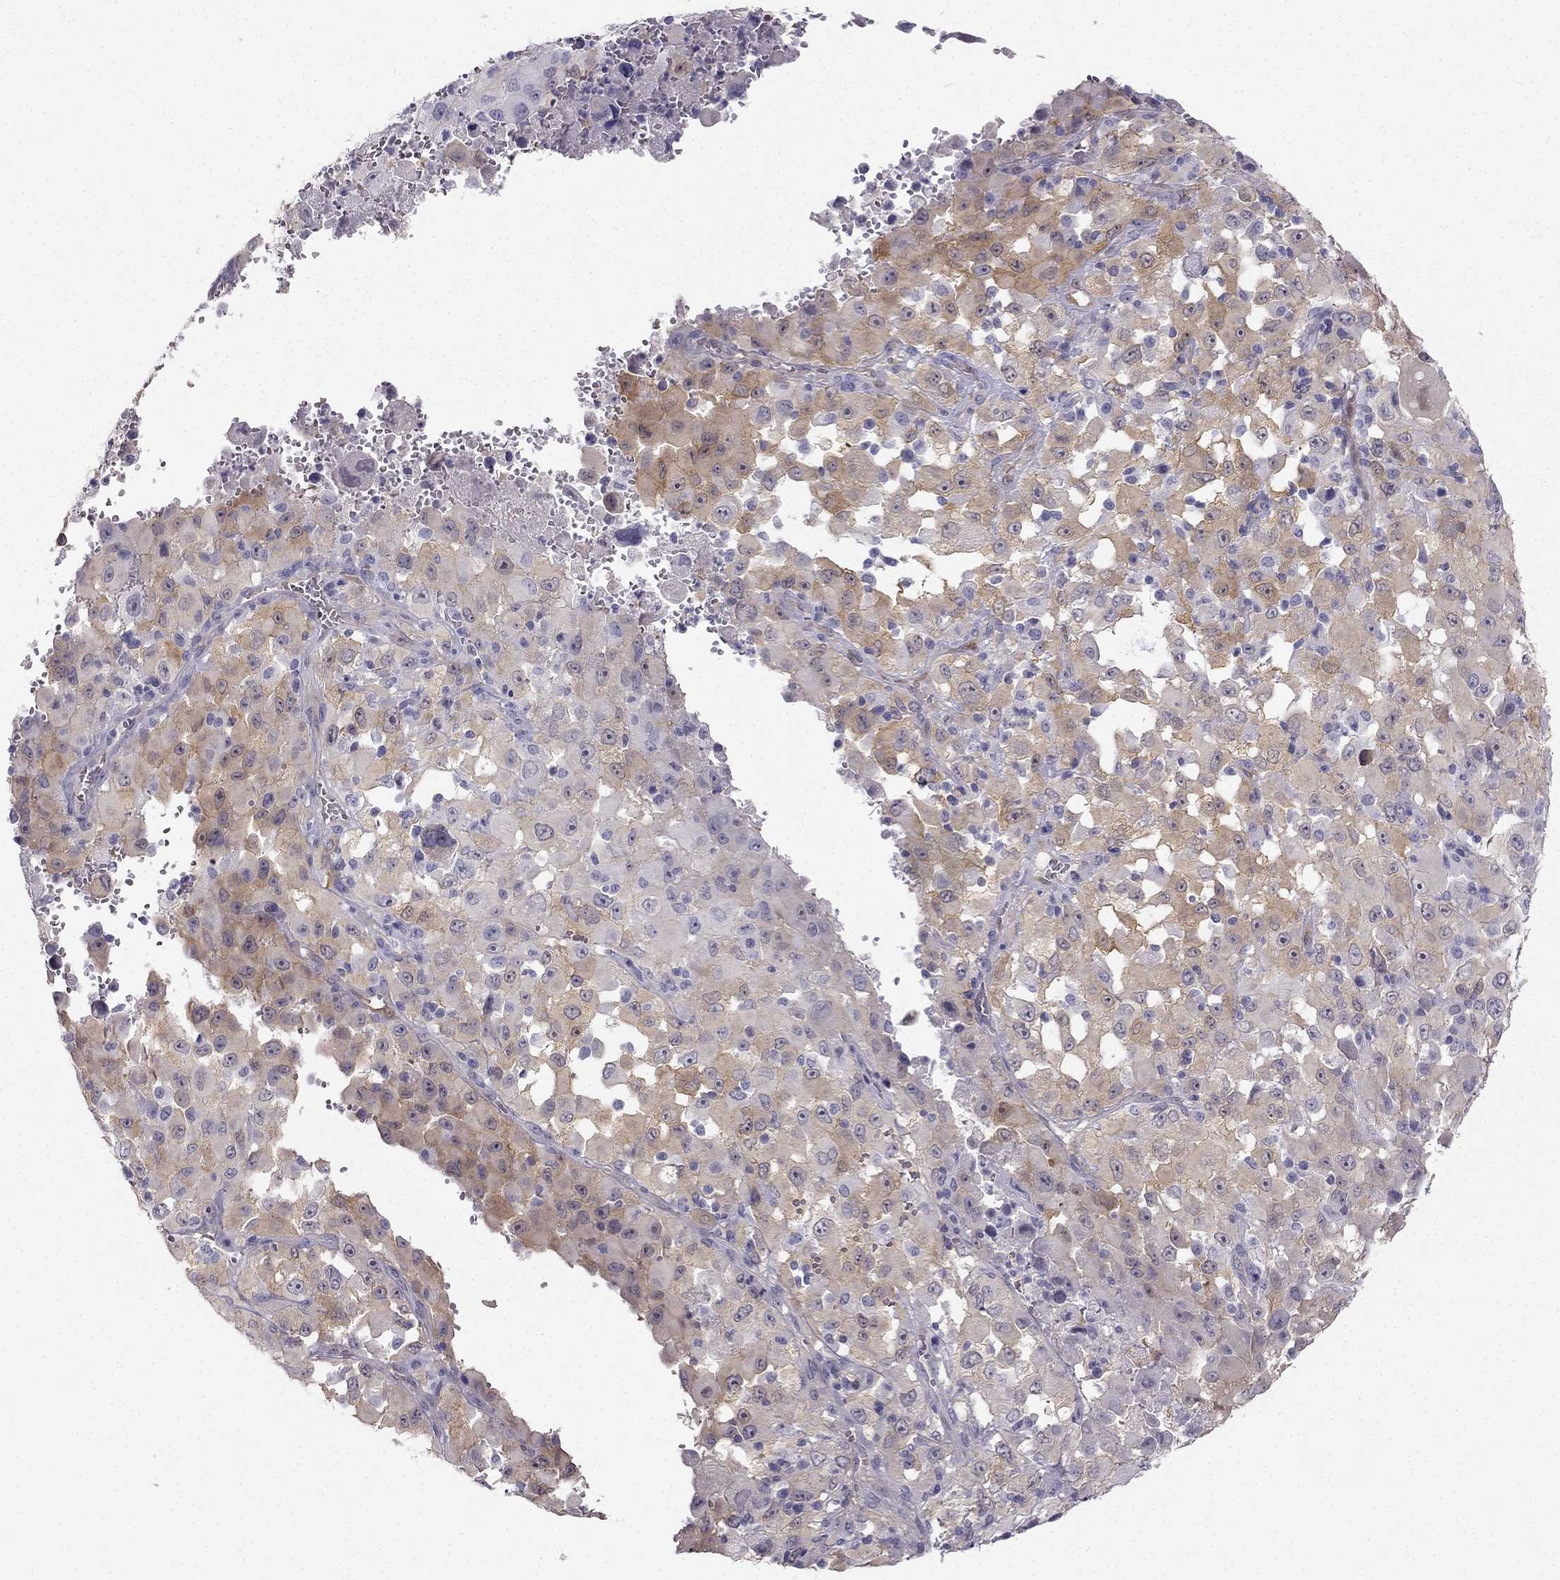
{"staining": {"intensity": "moderate", "quantity": "<25%", "location": "cytoplasmic/membranous"}, "tissue": "melanoma", "cell_type": "Tumor cells", "image_type": "cancer", "snomed": [{"axis": "morphology", "description": "Malignant melanoma, Metastatic site"}, {"axis": "topography", "description": "Soft tissue"}], "caption": "Immunohistochemistry (IHC) of melanoma shows low levels of moderate cytoplasmic/membranous staining in about <25% of tumor cells.", "gene": "NQO1", "patient": {"sex": "male", "age": 50}}